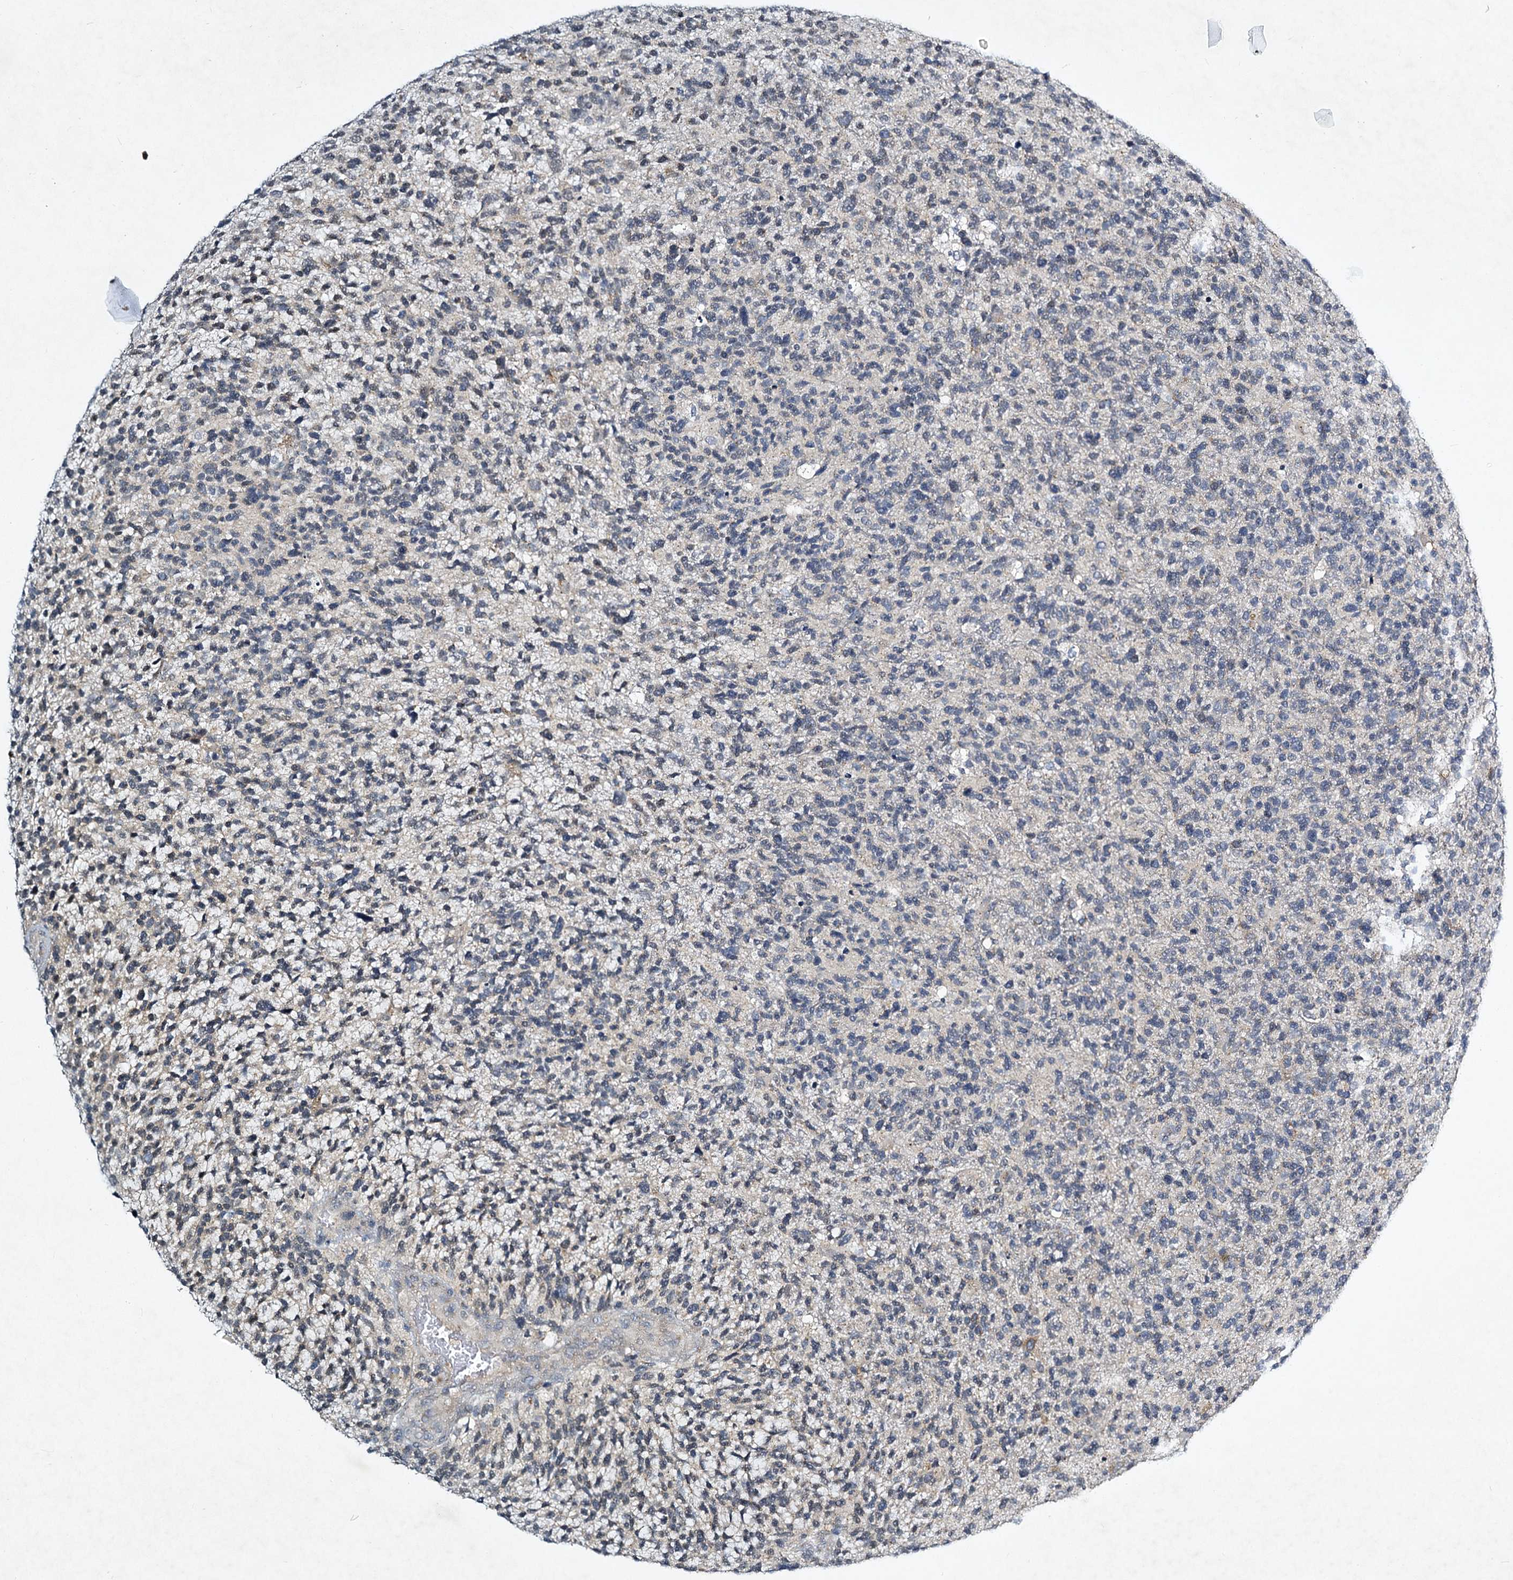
{"staining": {"intensity": "negative", "quantity": "none", "location": "none"}, "tissue": "glioma", "cell_type": "Tumor cells", "image_type": "cancer", "snomed": [{"axis": "morphology", "description": "Glioma, malignant, High grade"}, {"axis": "topography", "description": "Brain"}], "caption": "Tumor cells are negative for protein expression in human high-grade glioma (malignant).", "gene": "STAP1", "patient": {"sex": "male", "age": 72}}